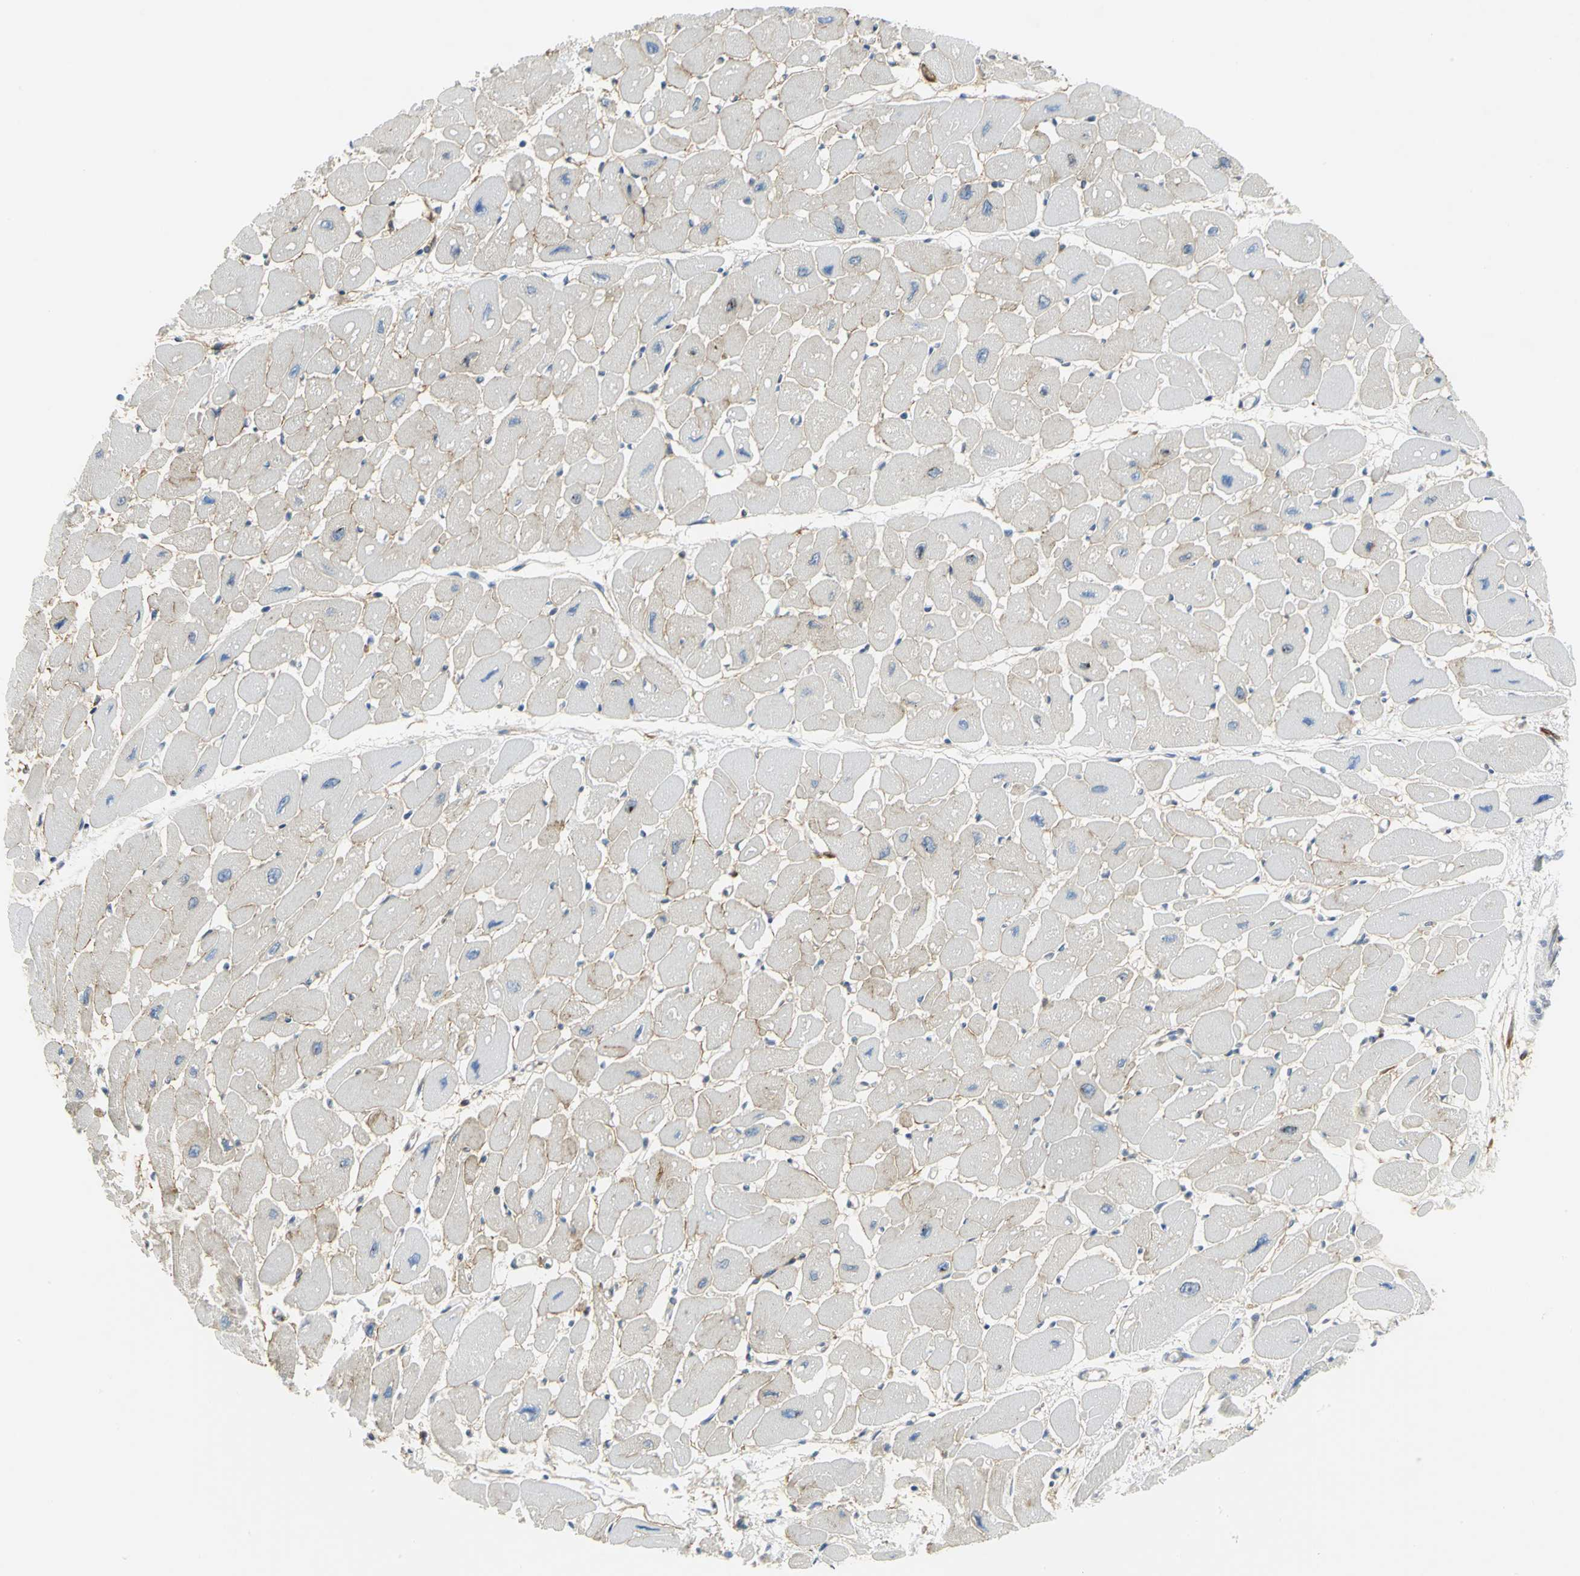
{"staining": {"intensity": "weak", "quantity": "<25%", "location": "cytoplasmic/membranous"}, "tissue": "heart muscle", "cell_type": "Cardiomyocytes", "image_type": "normal", "snomed": [{"axis": "morphology", "description": "Normal tissue, NOS"}, {"axis": "topography", "description": "Heart"}], "caption": "The IHC micrograph has no significant staining in cardiomyocytes of heart muscle.", "gene": "YBX1", "patient": {"sex": "female", "age": 54}}